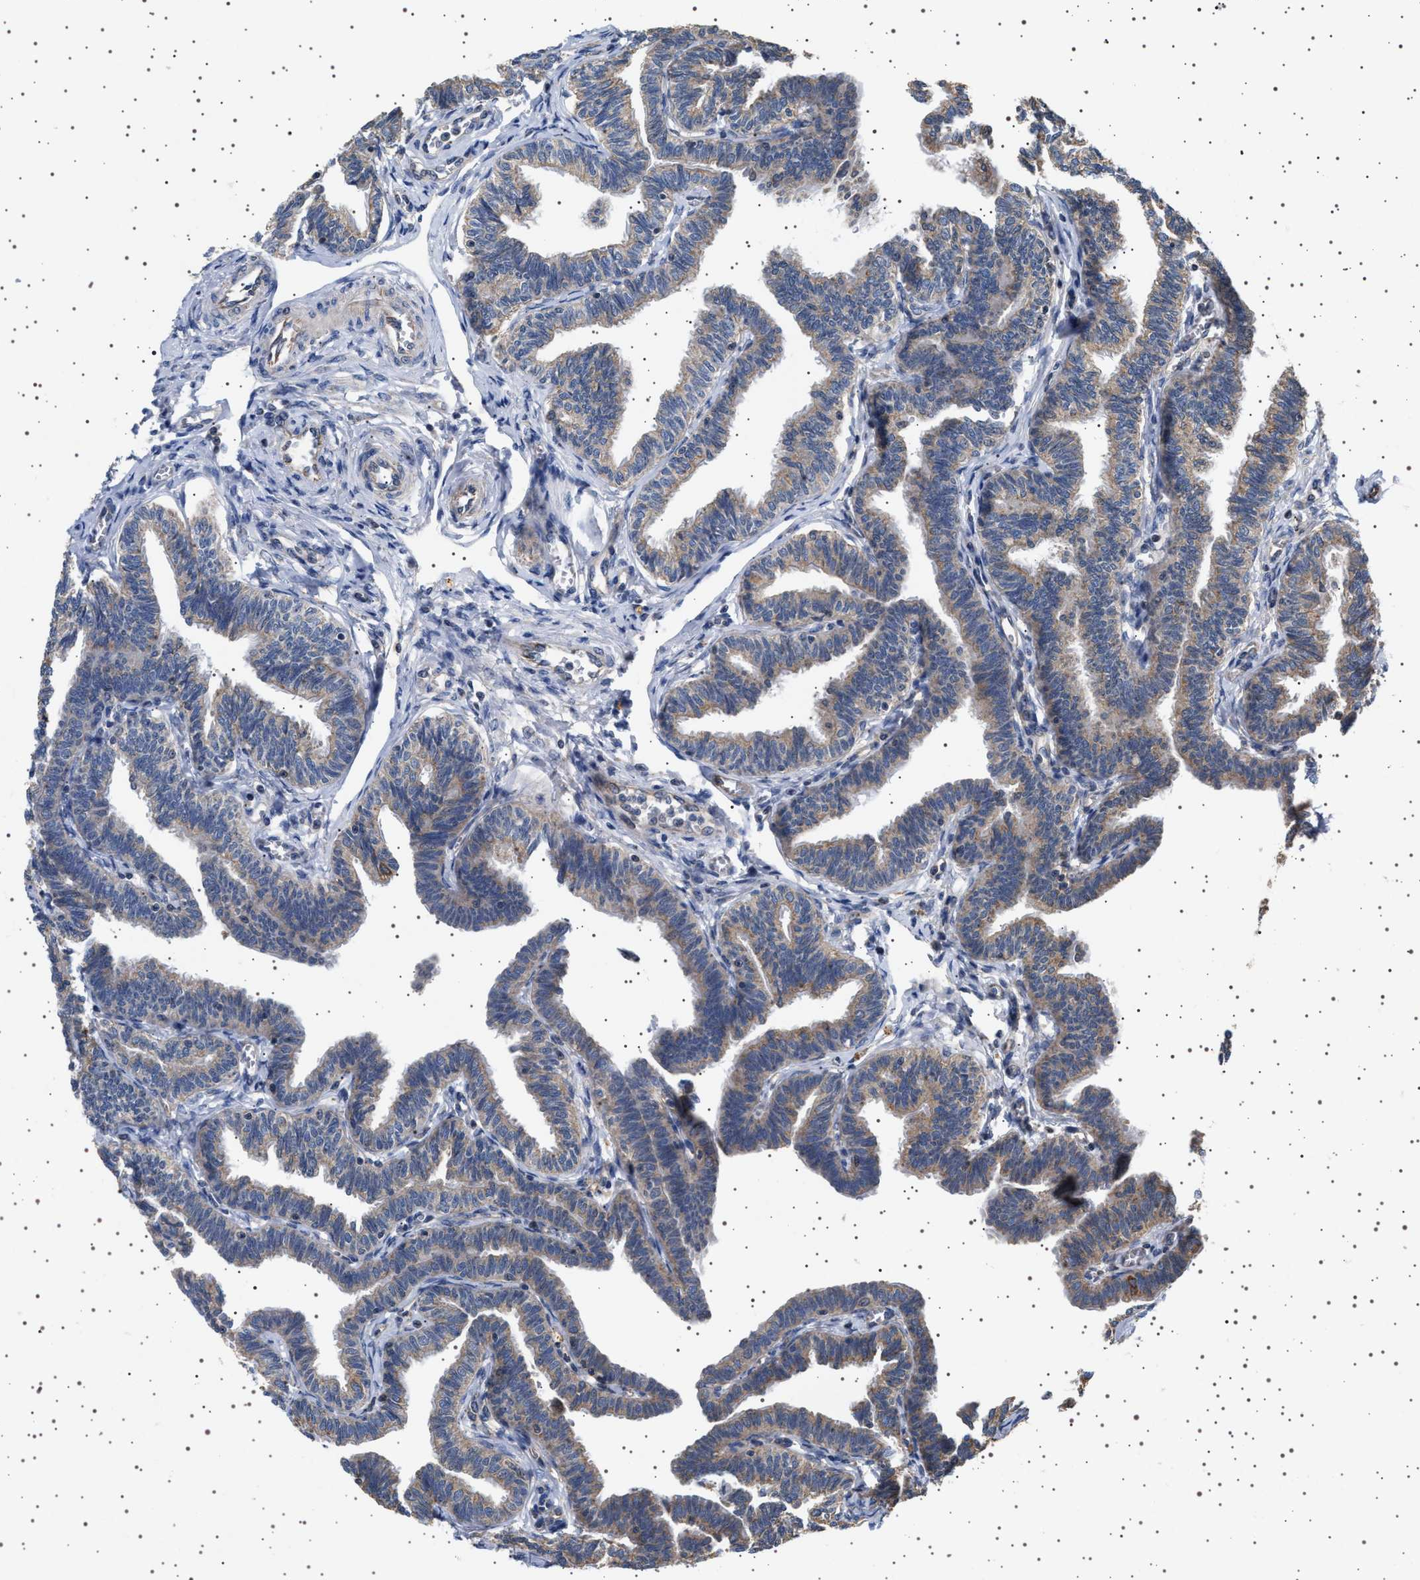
{"staining": {"intensity": "moderate", "quantity": "25%-75%", "location": "cytoplasmic/membranous"}, "tissue": "fallopian tube", "cell_type": "Glandular cells", "image_type": "normal", "snomed": [{"axis": "morphology", "description": "Normal tissue, NOS"}, {"axis": "topography", "description": "Fallopian tube"}, {"axis": "topography", "description": "Ovary"}], "caption": "IHC staining of normal fallopian tube, which displays medium levels of moderate cytoplasmic/membranous expression in approximately 25%-75% of glandular cells indicating moderate cytoplasmic/membranous protein staining. The staining was performed using DAB (brown) for protein detection and nuclei were counterstained in hematoxylin (blue).", "gene": "TRUB2", "patient": {"sex": "female", "age": 23}}